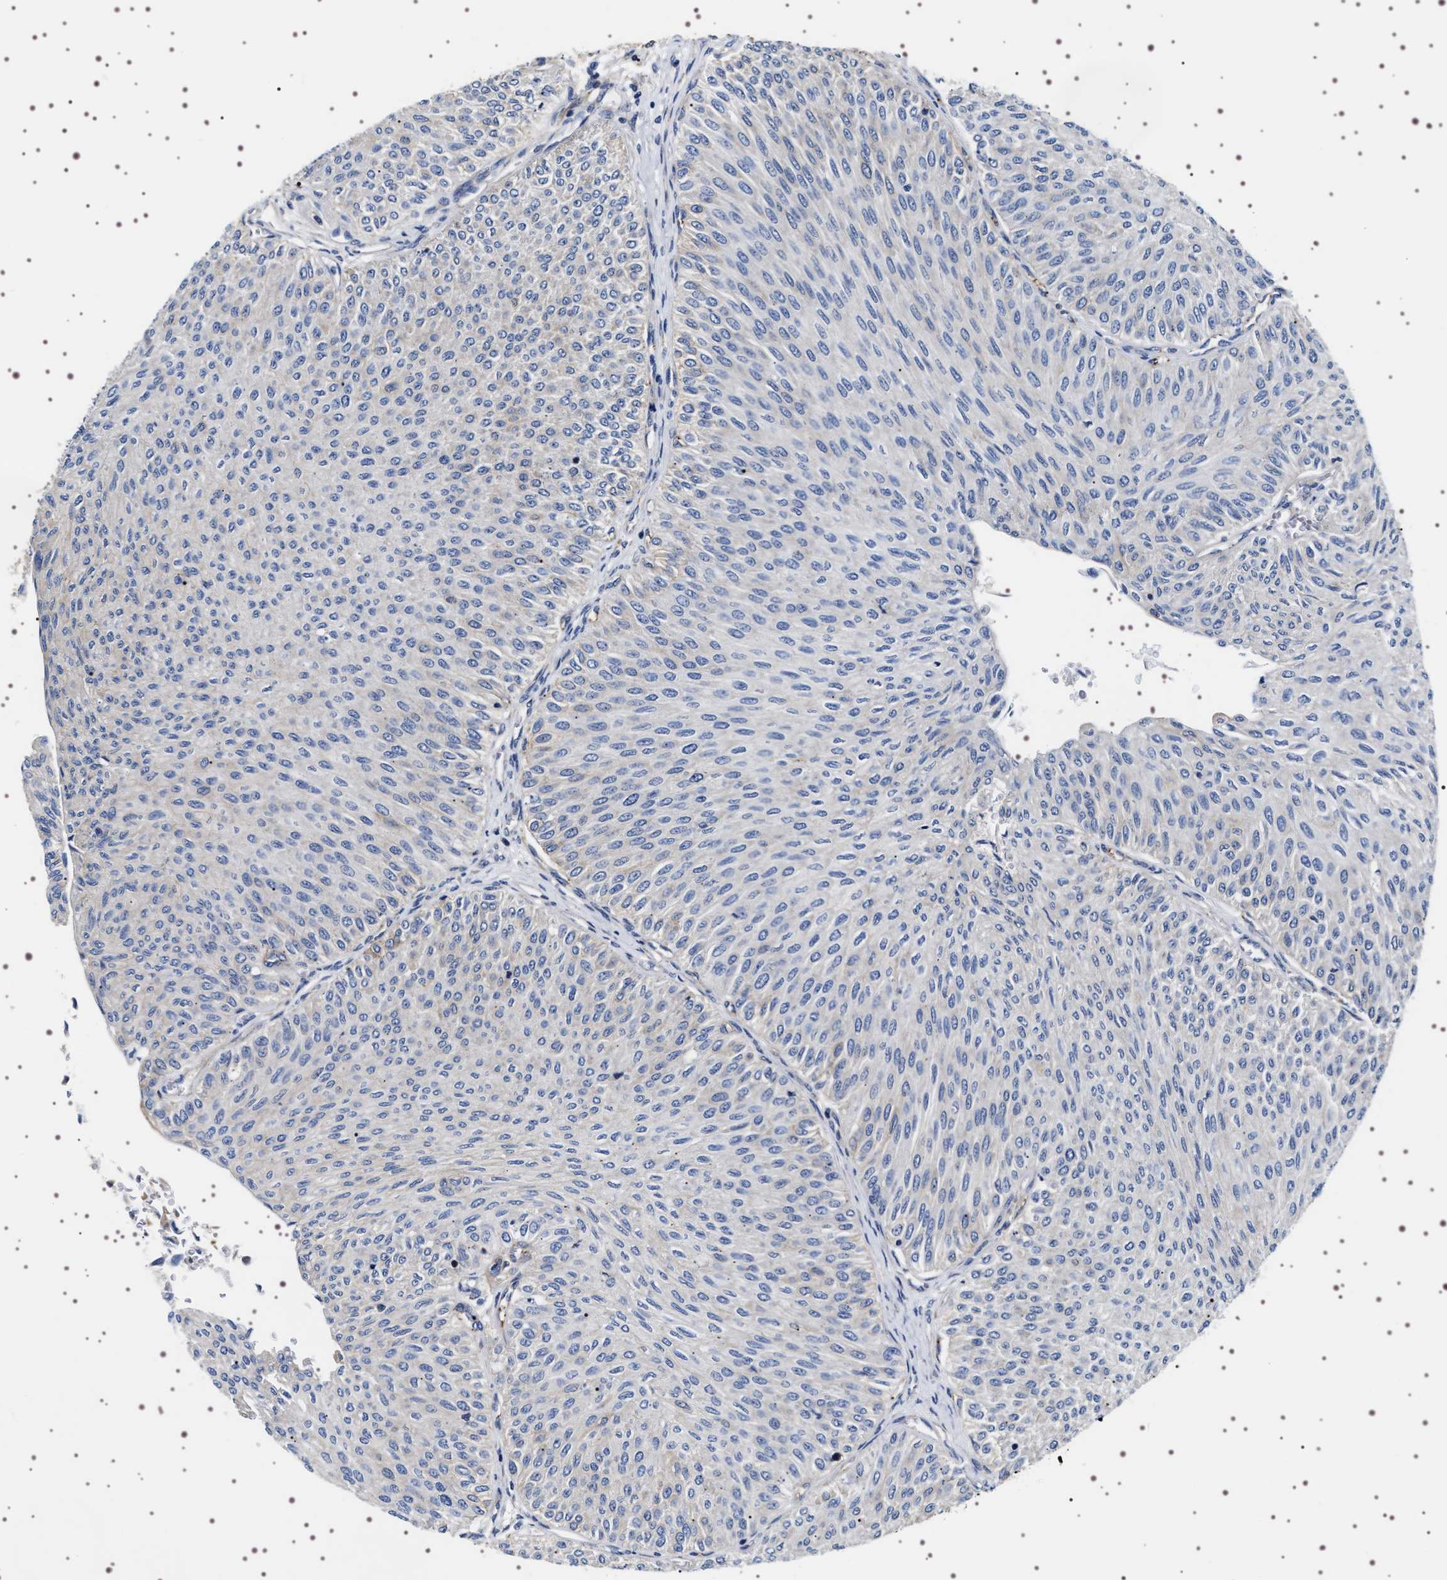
{"staining": {"intensity": "weak", "quantity": "<25%", "location": "cytoplasmic/membranous"}, "tissue": "urothelial cancer", "cell_type": "Tumor cells", "image_type": "cancer", "snomed": [{"axis": "morphology", "description": "Urothelial carcinoma, Low grade"}, {"axis": "topography", "description": "Urinary bladder"}], "caption": "This is an immunohistochemistry photomicrograph of low-grade urothelial carcinoma. There is no staining in tumor cells.", "gene": "SQLE", "patient": {"sex": "male", "age": 78}}